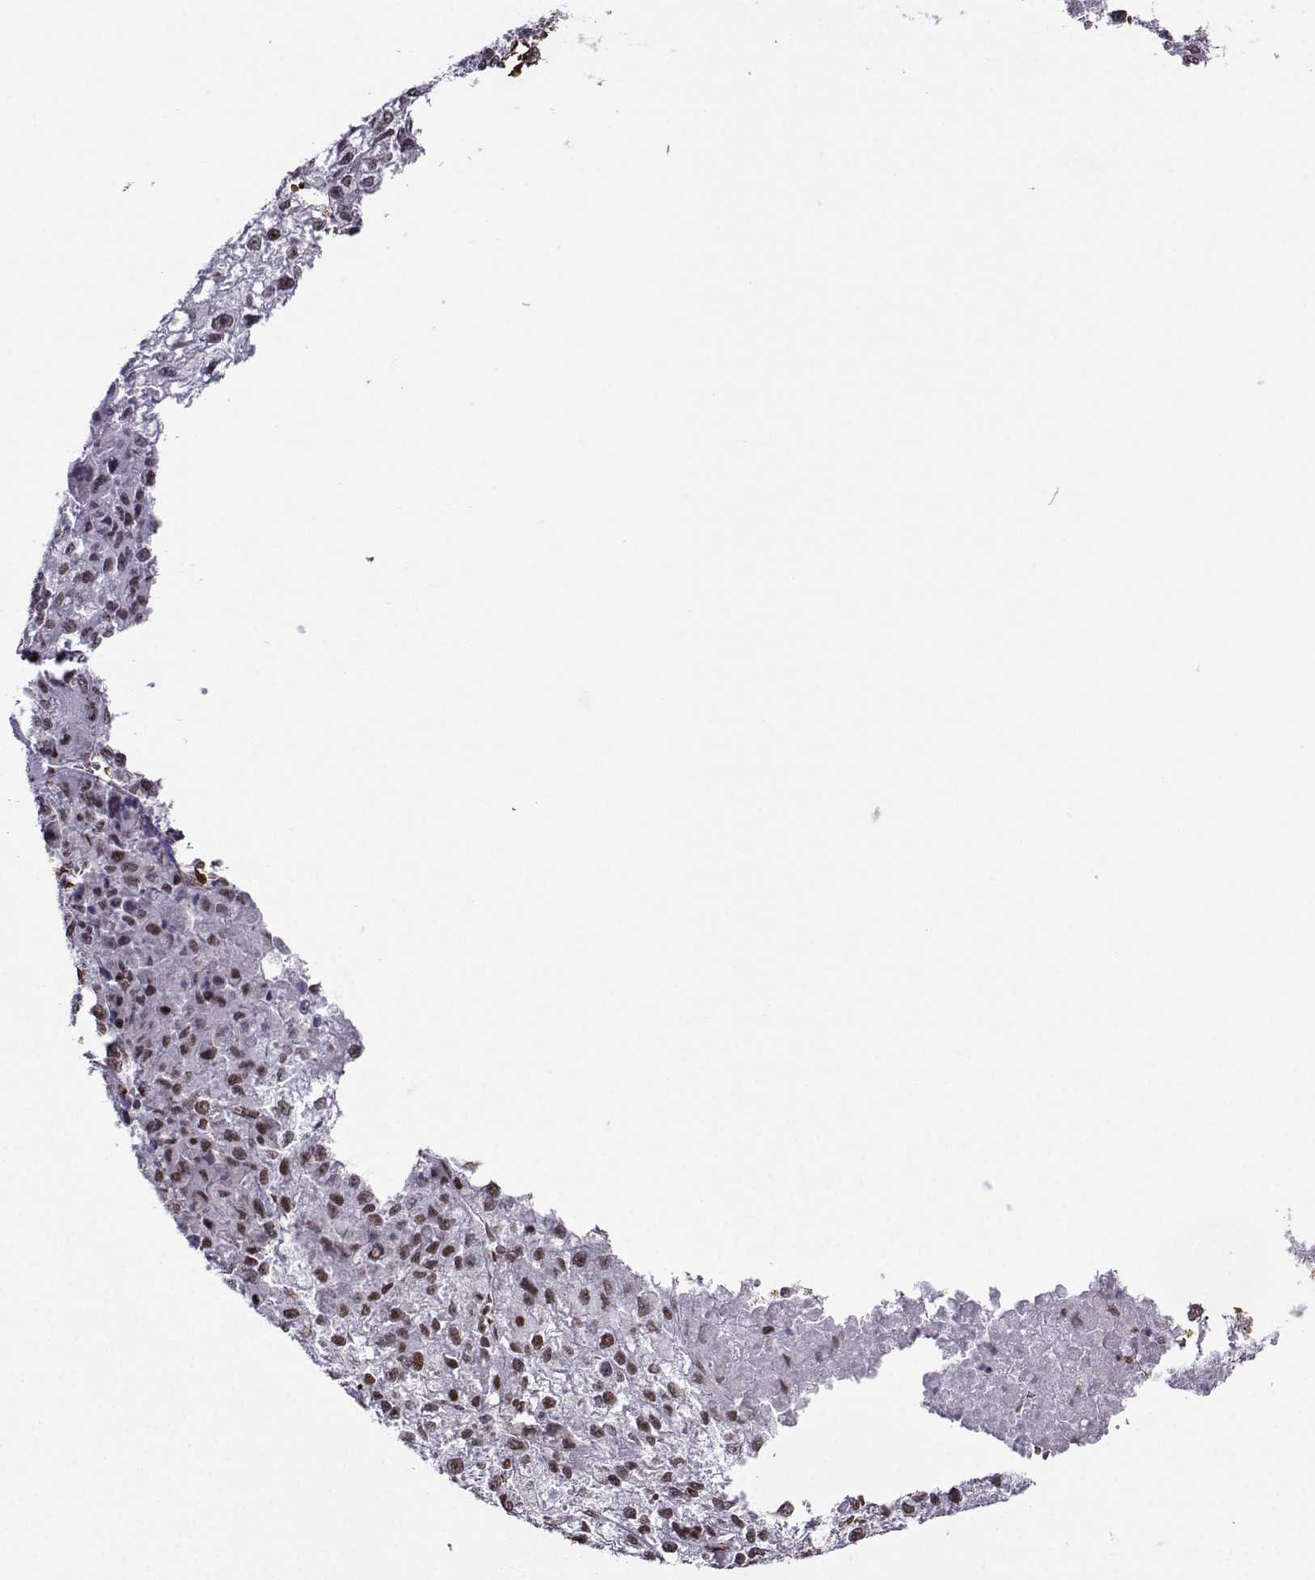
{"staining": {"intensity": "weak", "quantity": ">75%", "location": "nuclear"}, "tissue": "liver cancer", "cell_type": "Tumor cells", "image_type": "cancer", "snomed": [{"axis": "morphology", "description": "Carcinoma, Hepatocellular, NOS"}, {"axis": "topography", "description": "Liver"}], "caption": "Approximately >75% of tumor cells in liver cancer (hepatocellular carcinoma) display weak nuclear protein expression as visualized by brown immunohistochemical staining.", "gene": "CCNK", "patient": {"sex": "male", "age": 56}}